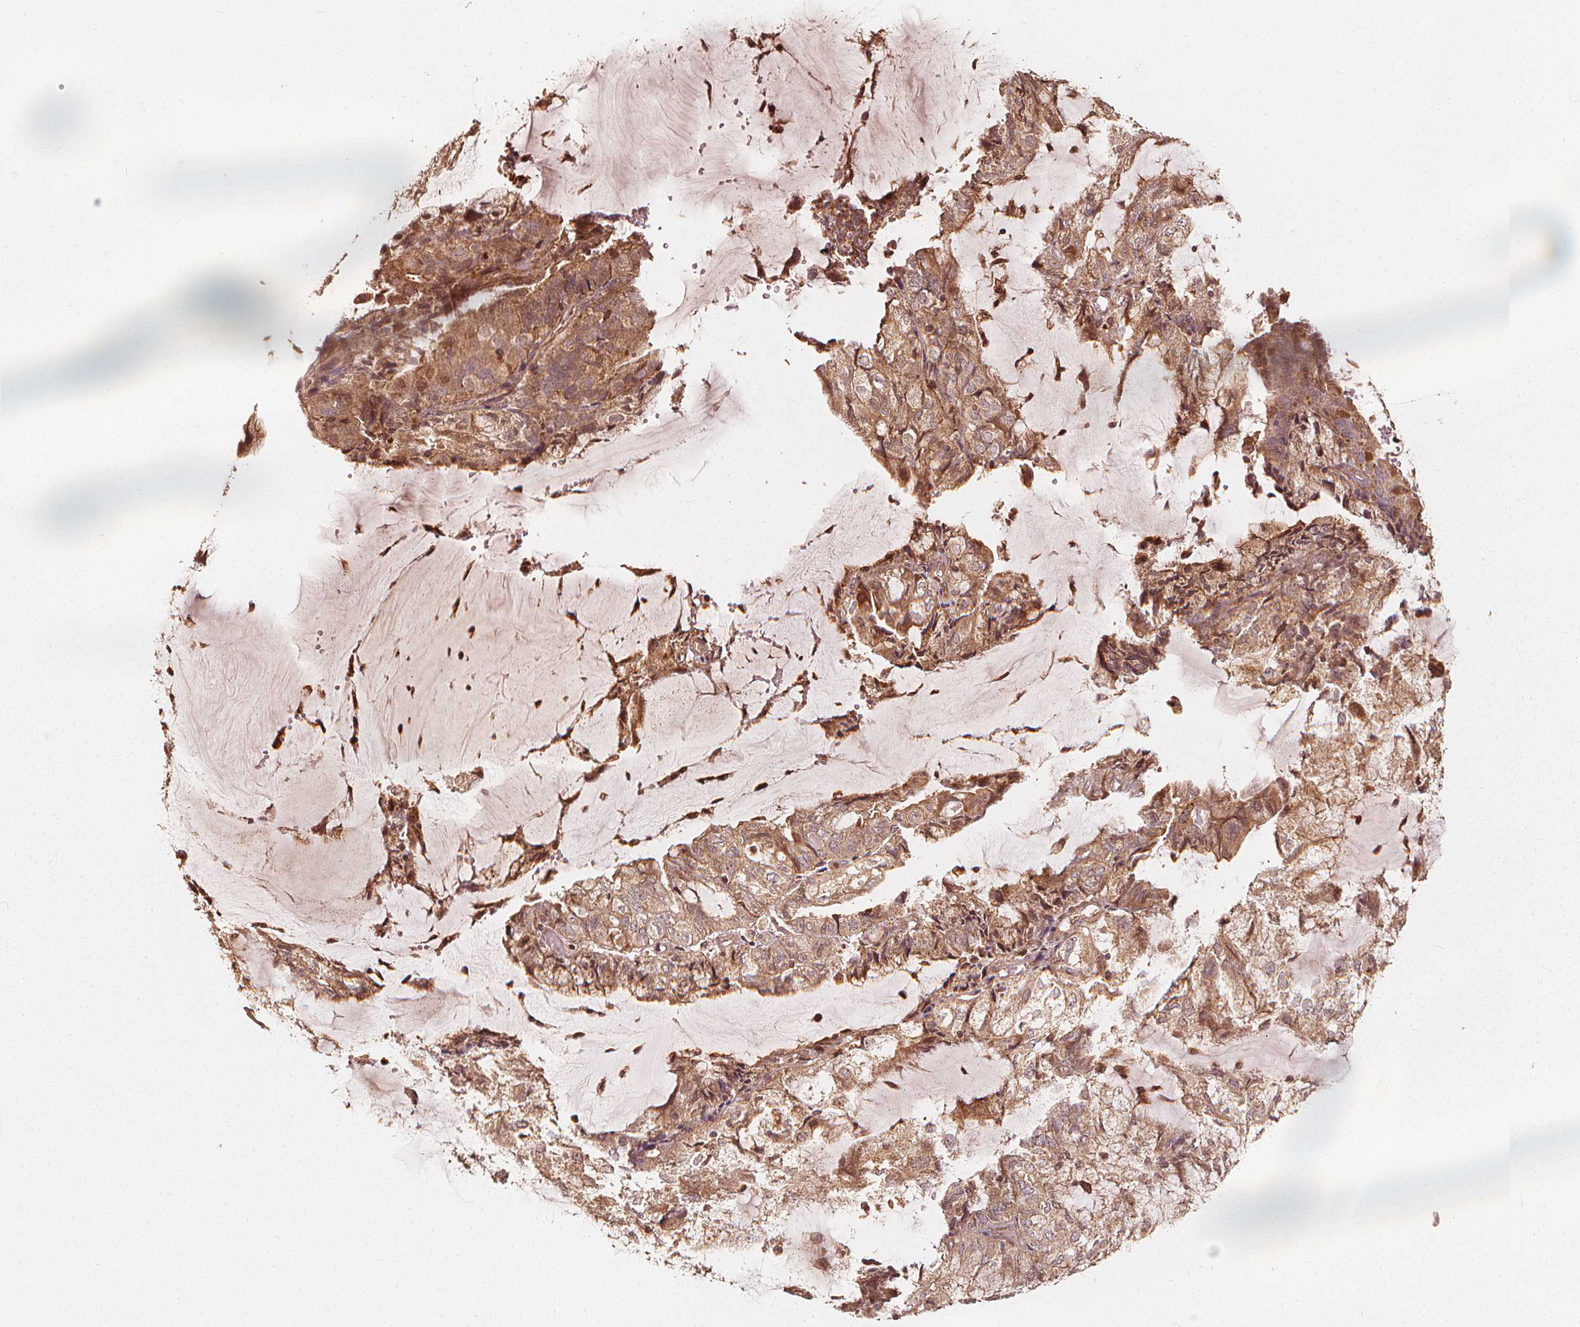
{"staining": {"intensity": "moderate", "quantity": ">75%", "location": "cytoplasmic/membranous"}, "tissue": "endometrial cancer", "cell_type": "Tumor cells", "image_type": "cancer", "snomed": [{"axis": "morphology", "description": "Adenocarcinoma, NOS"}, {"axis": "topography", "description": "Endometrium"}], "caption": "This micrograph displays immunohistochemistry staining of human endometrial adenocarcinoma, with medium moderate cytoplasmic/membranous positivity in approximately >75% of tumor cells.", "gene": "NPC1", "patient": {"sex": "female", "age": 81}}